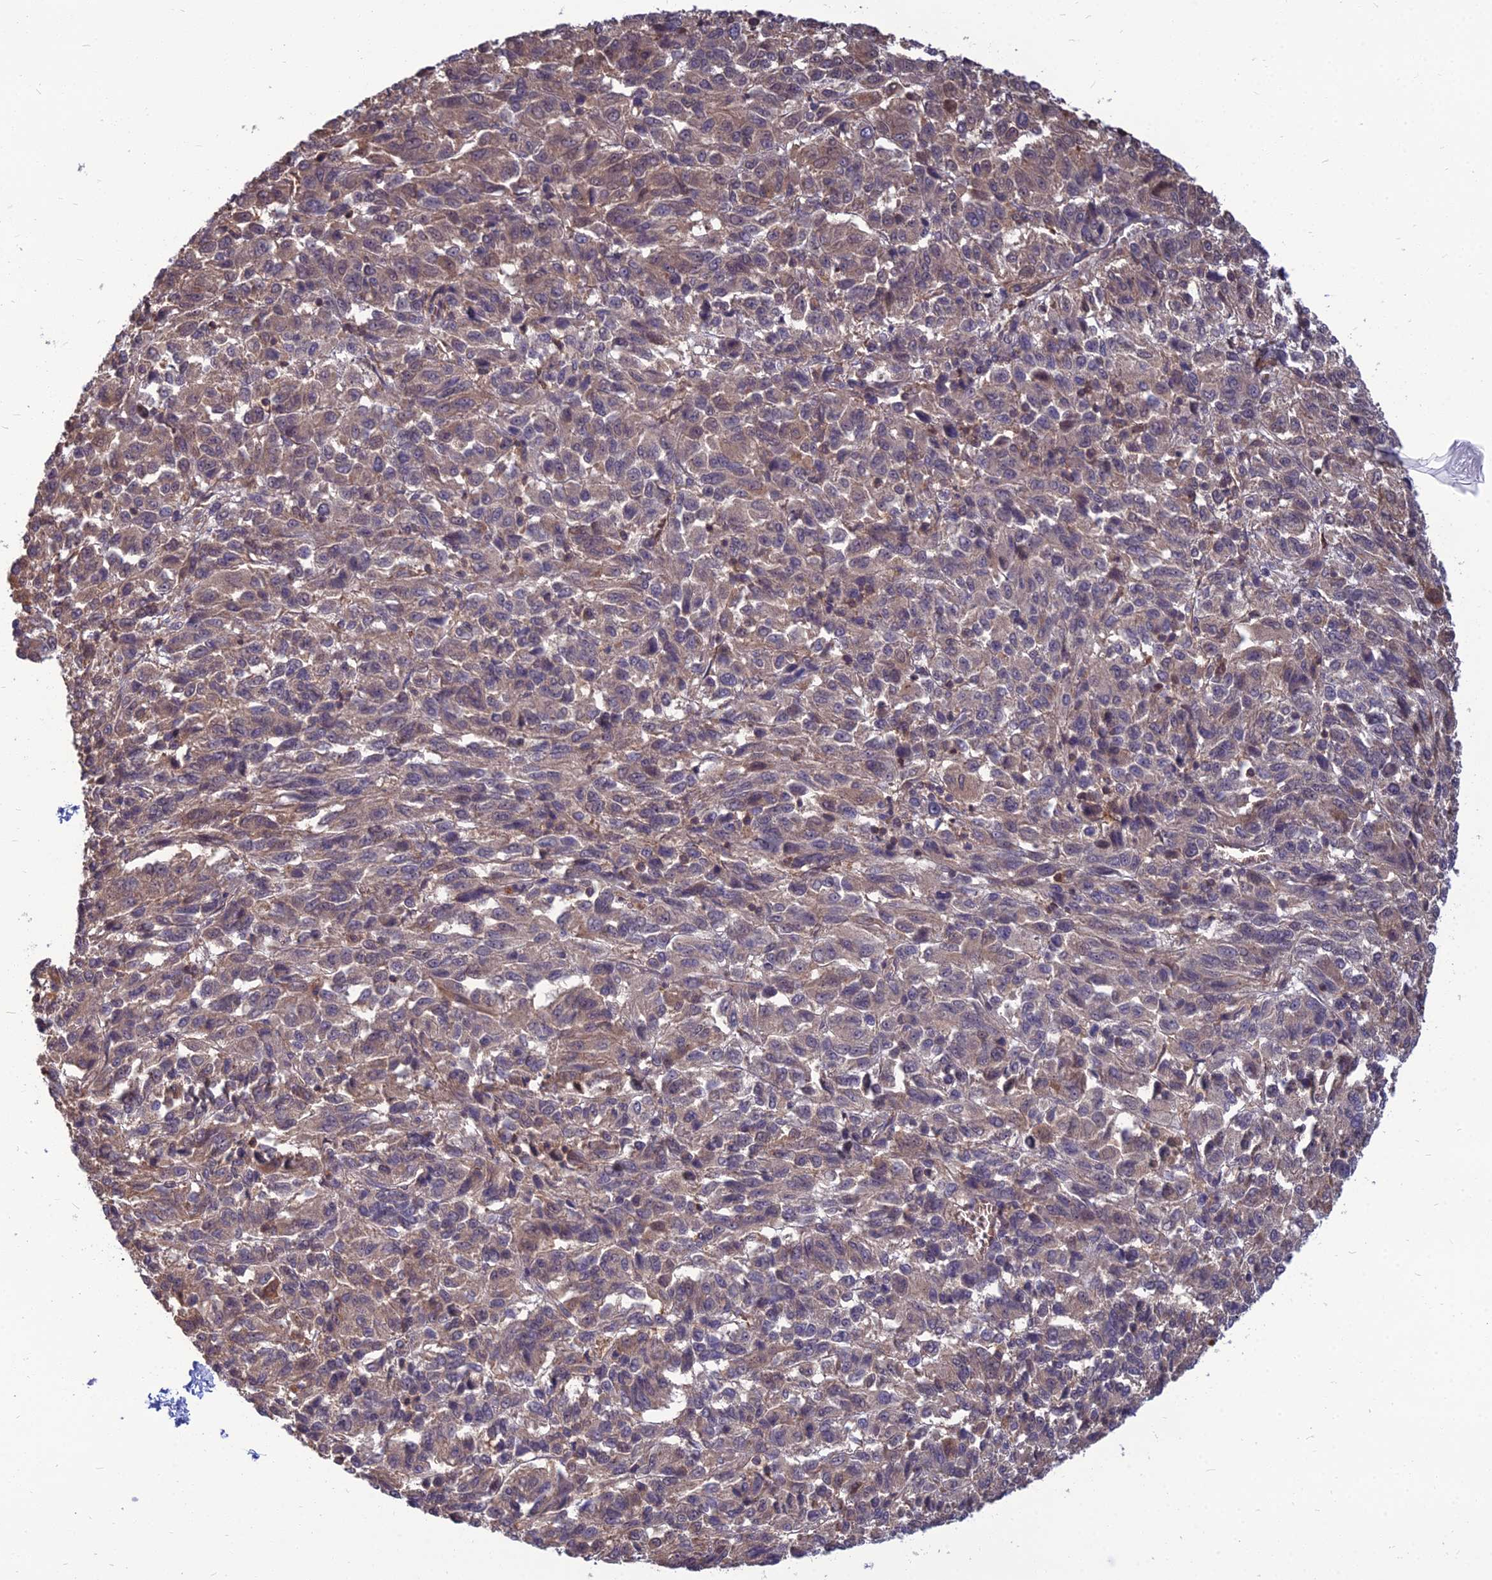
{"staining": {"intensity": "moderate", "quantity": ">75%", "location": "cytoplasmic/membranous"}, "tissue": "melanoma", "cell_type": "Tumor cells", "image_type": "cancer", "snomed": [{"axis": "morphology", "description": "Malignant melanoma, Metastatic site"}, {"axis": "topography", "description": "Lung"}], "caption": "Immunohistochemical staining of malignant melanoma (metastatic site) displays moderate cytoplasmic/membranous protein positivity in approximately >75% of tumor cells.", "gene": "OPA3", "patient": {"sex": "male", "age": 64}}